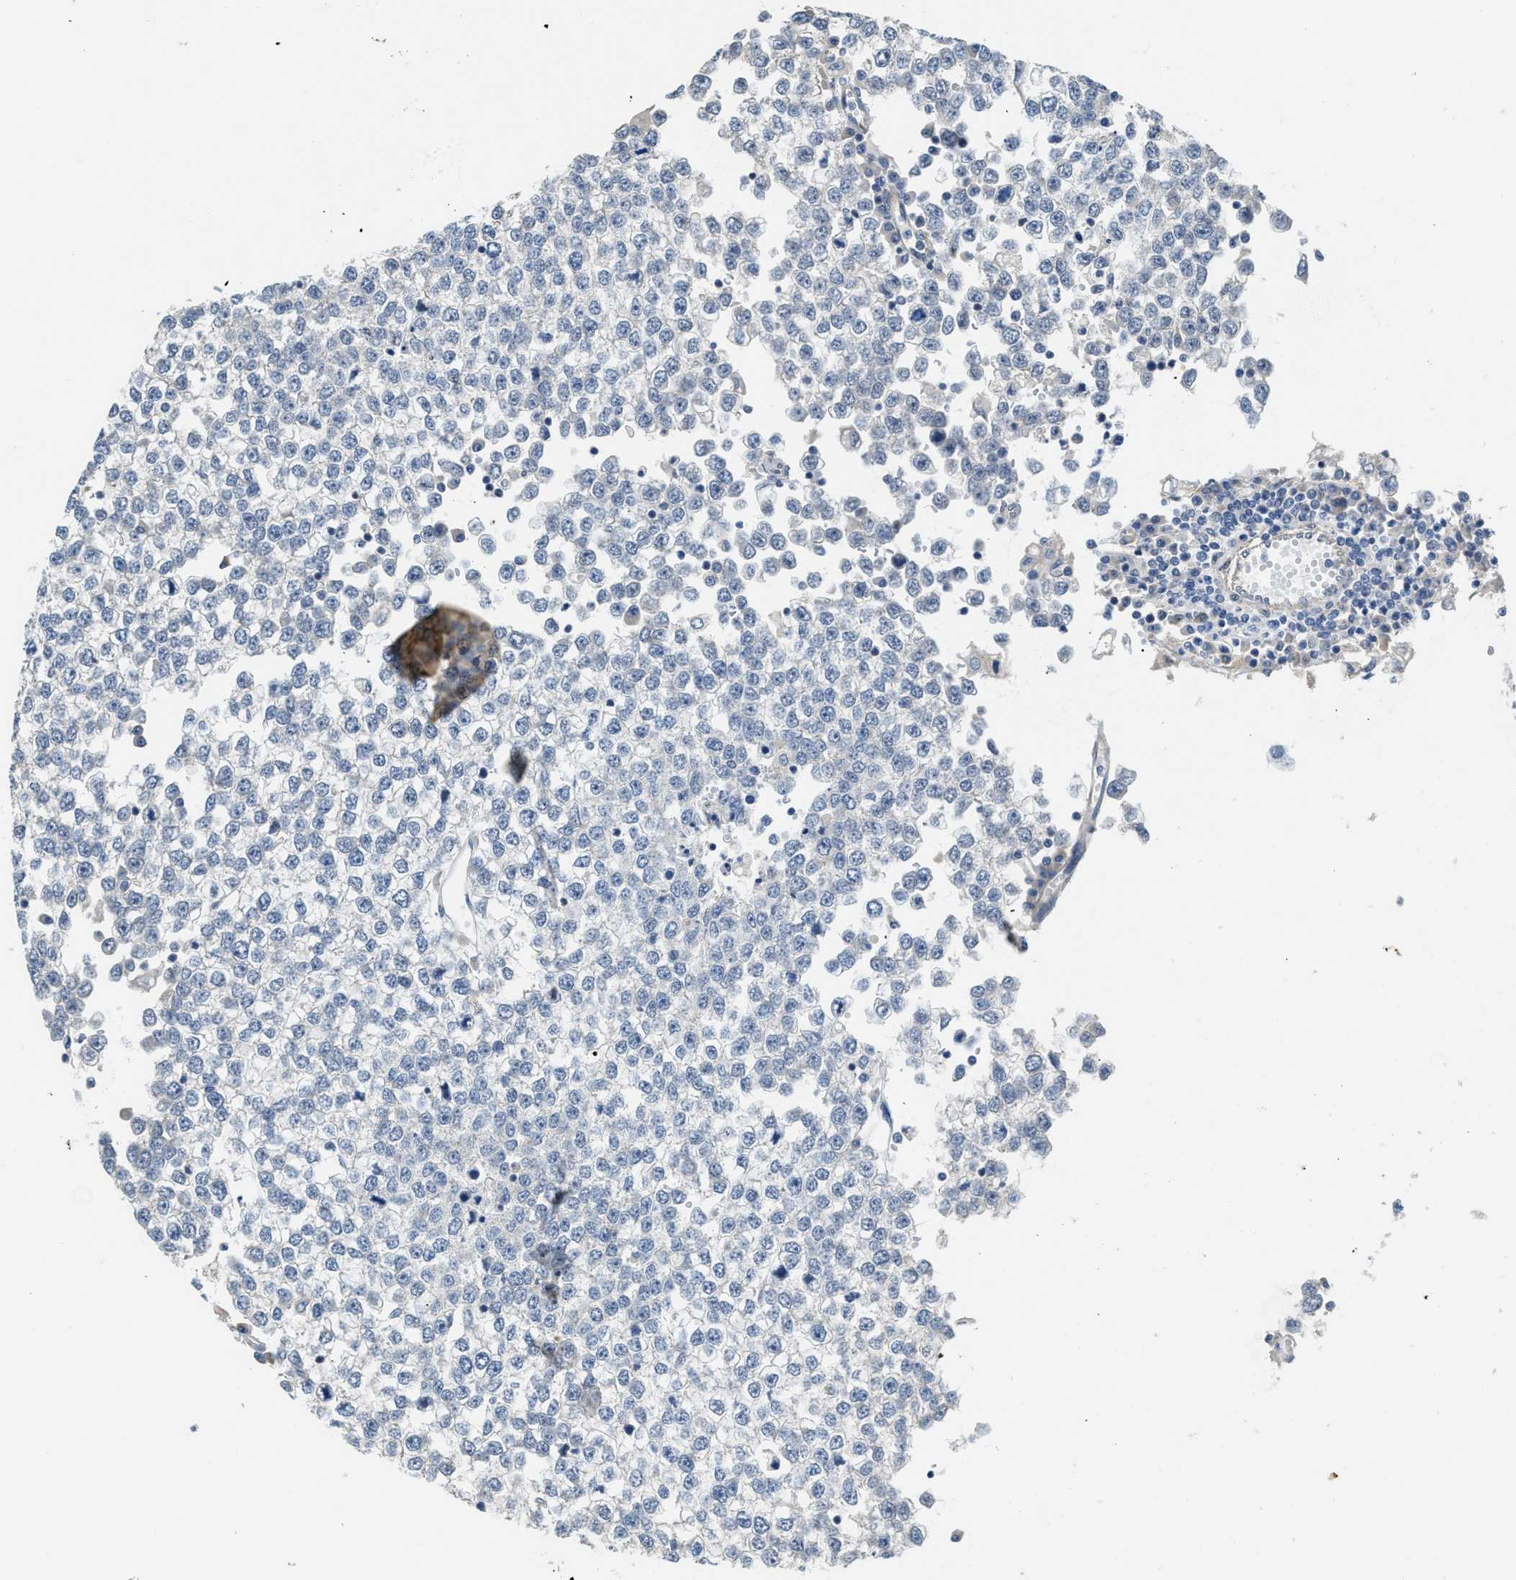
{"staining": {"intensity": "negative", "quantity": "none", "location": "none"}, "tissue": "testis cancer", "cell_type": "Tumor cells", "image_type": "cancer", "snomed": [{"axis": "morphology", "description": "Seminoma, NOS"}, {"axis": "topography", "description": "Testis"}], "caption": "Tumor cells are negative for brown protein staining in seminoma (testis).", "gene": "TMEM154", "patient": {"sex": "male", "age": 65}}